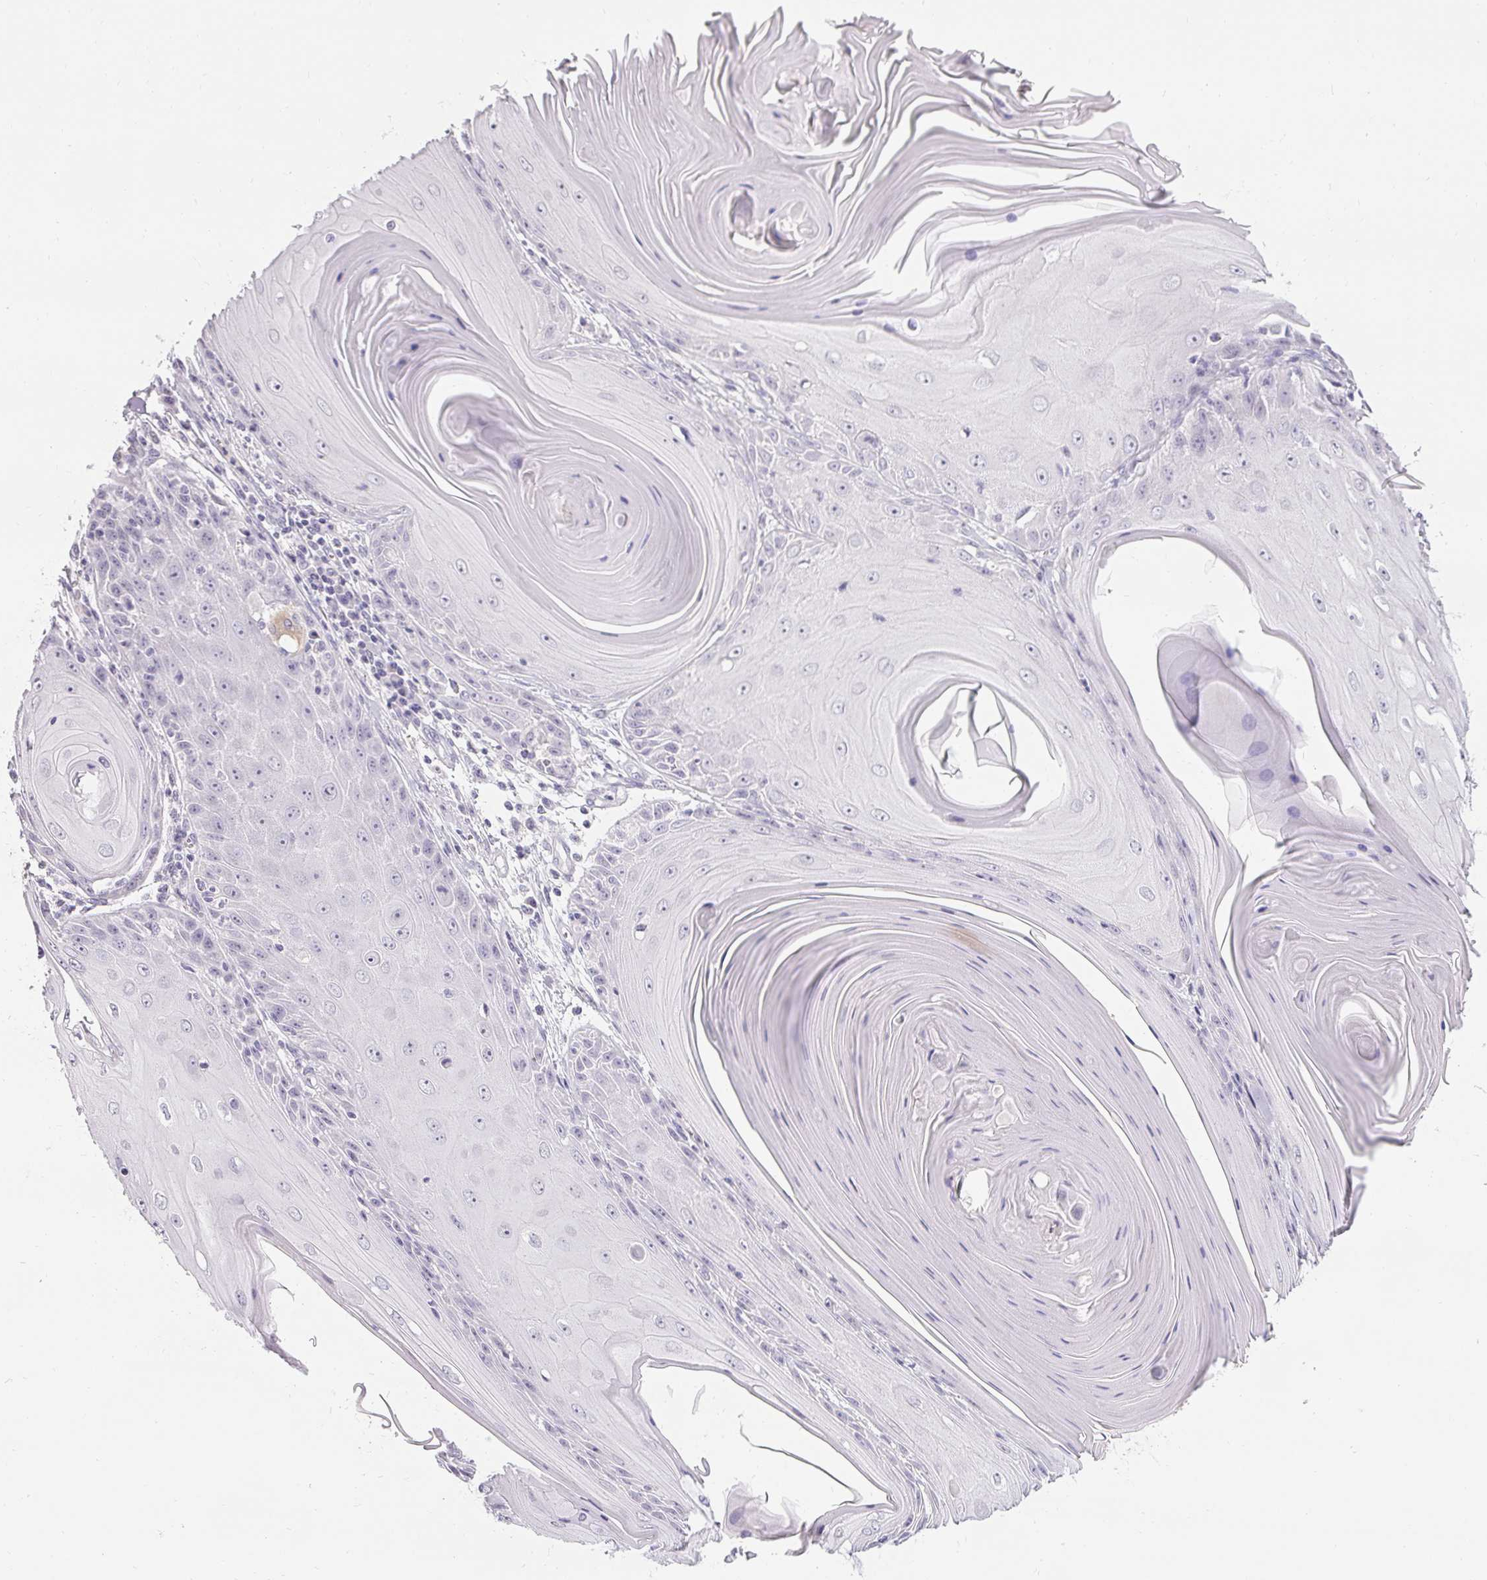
{"staining": {"intensity": "negative", "quantity": "none", "location": "none"}, "tissue": "skin cancer", "cell_type": "Tumor cells", "image_type": "cancer", "snomed": [{"axis": "morphology", "description": "Squamous cell carcinoma, NOS"}, {"axis": "topography", "description": "Skin"}, {"axis": "topography", "description": "Vulva"}], "caption": "This is a photomicrograph of immunohistochemistry (IHC) staining of skin cancer (squamous cell carcinoma), which shows no staining in tumor cells.", "gene": "PMEL", "patient": {"sex": "female", "age": 85}}